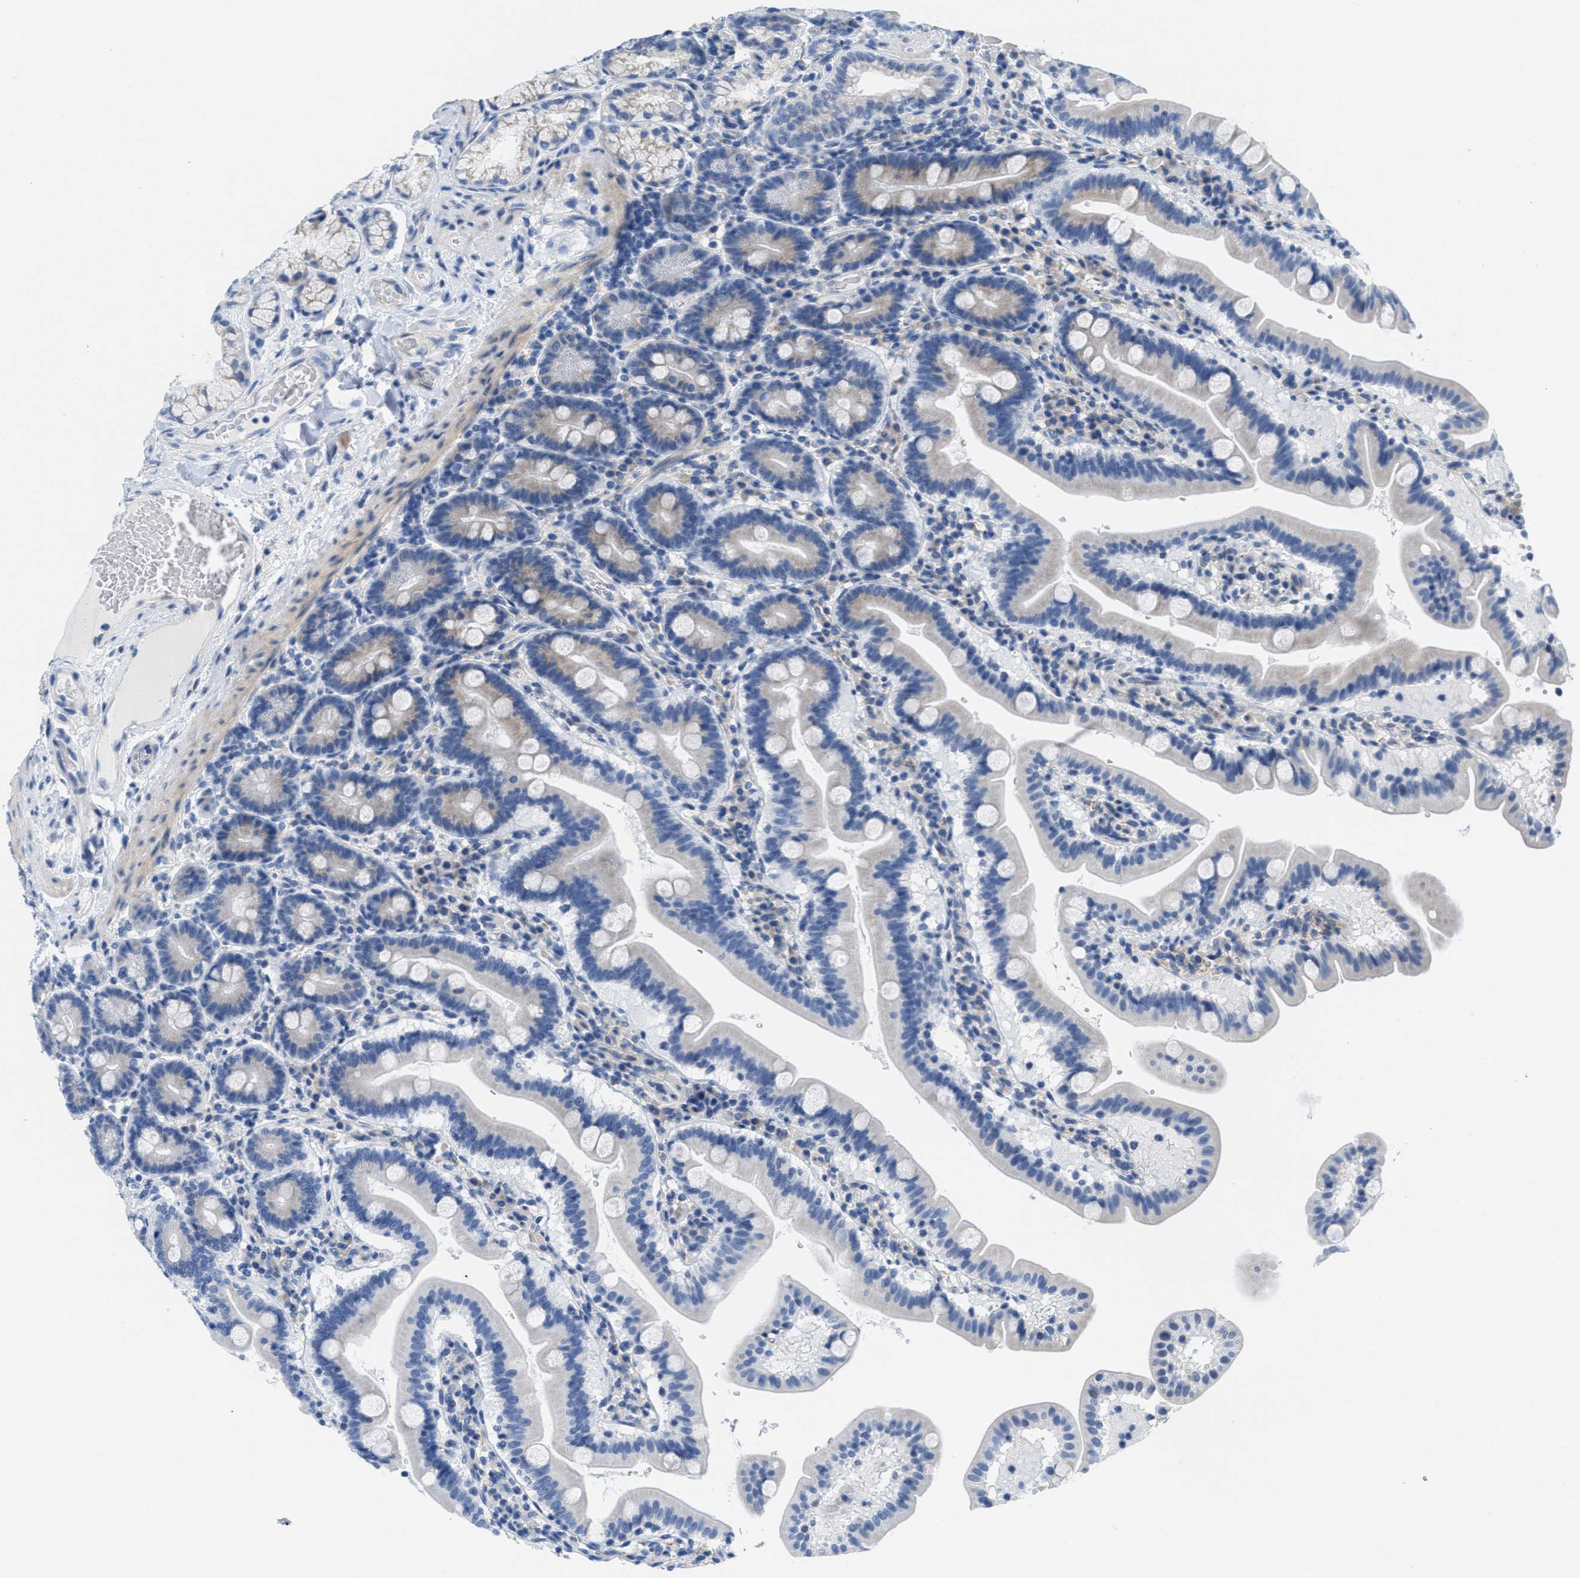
{"staining": {"intensity": "weak", "quantity": "<25%", "location": "cytoplasmic/membranous"}, "tissue": "duodenum", "cell_type": "Glandular cells", "image_type": "normal", "snomed": [{"axis": "morphology", "description": "Normal tissue, NOS"}, {"axis": "topography", "description": "Duodenum"}], "caption": "High power microscopy image of an immunohistochemistry (IHC) photomicrograph of benign duodenum, revealing no significant expression in glandular cells. The staining is performed using DAB brown chromogen with nuclei counter-stained in using hematoxylin.", "gene": "PTDSS1", "patient": {"sex": "male", "age": 54}}